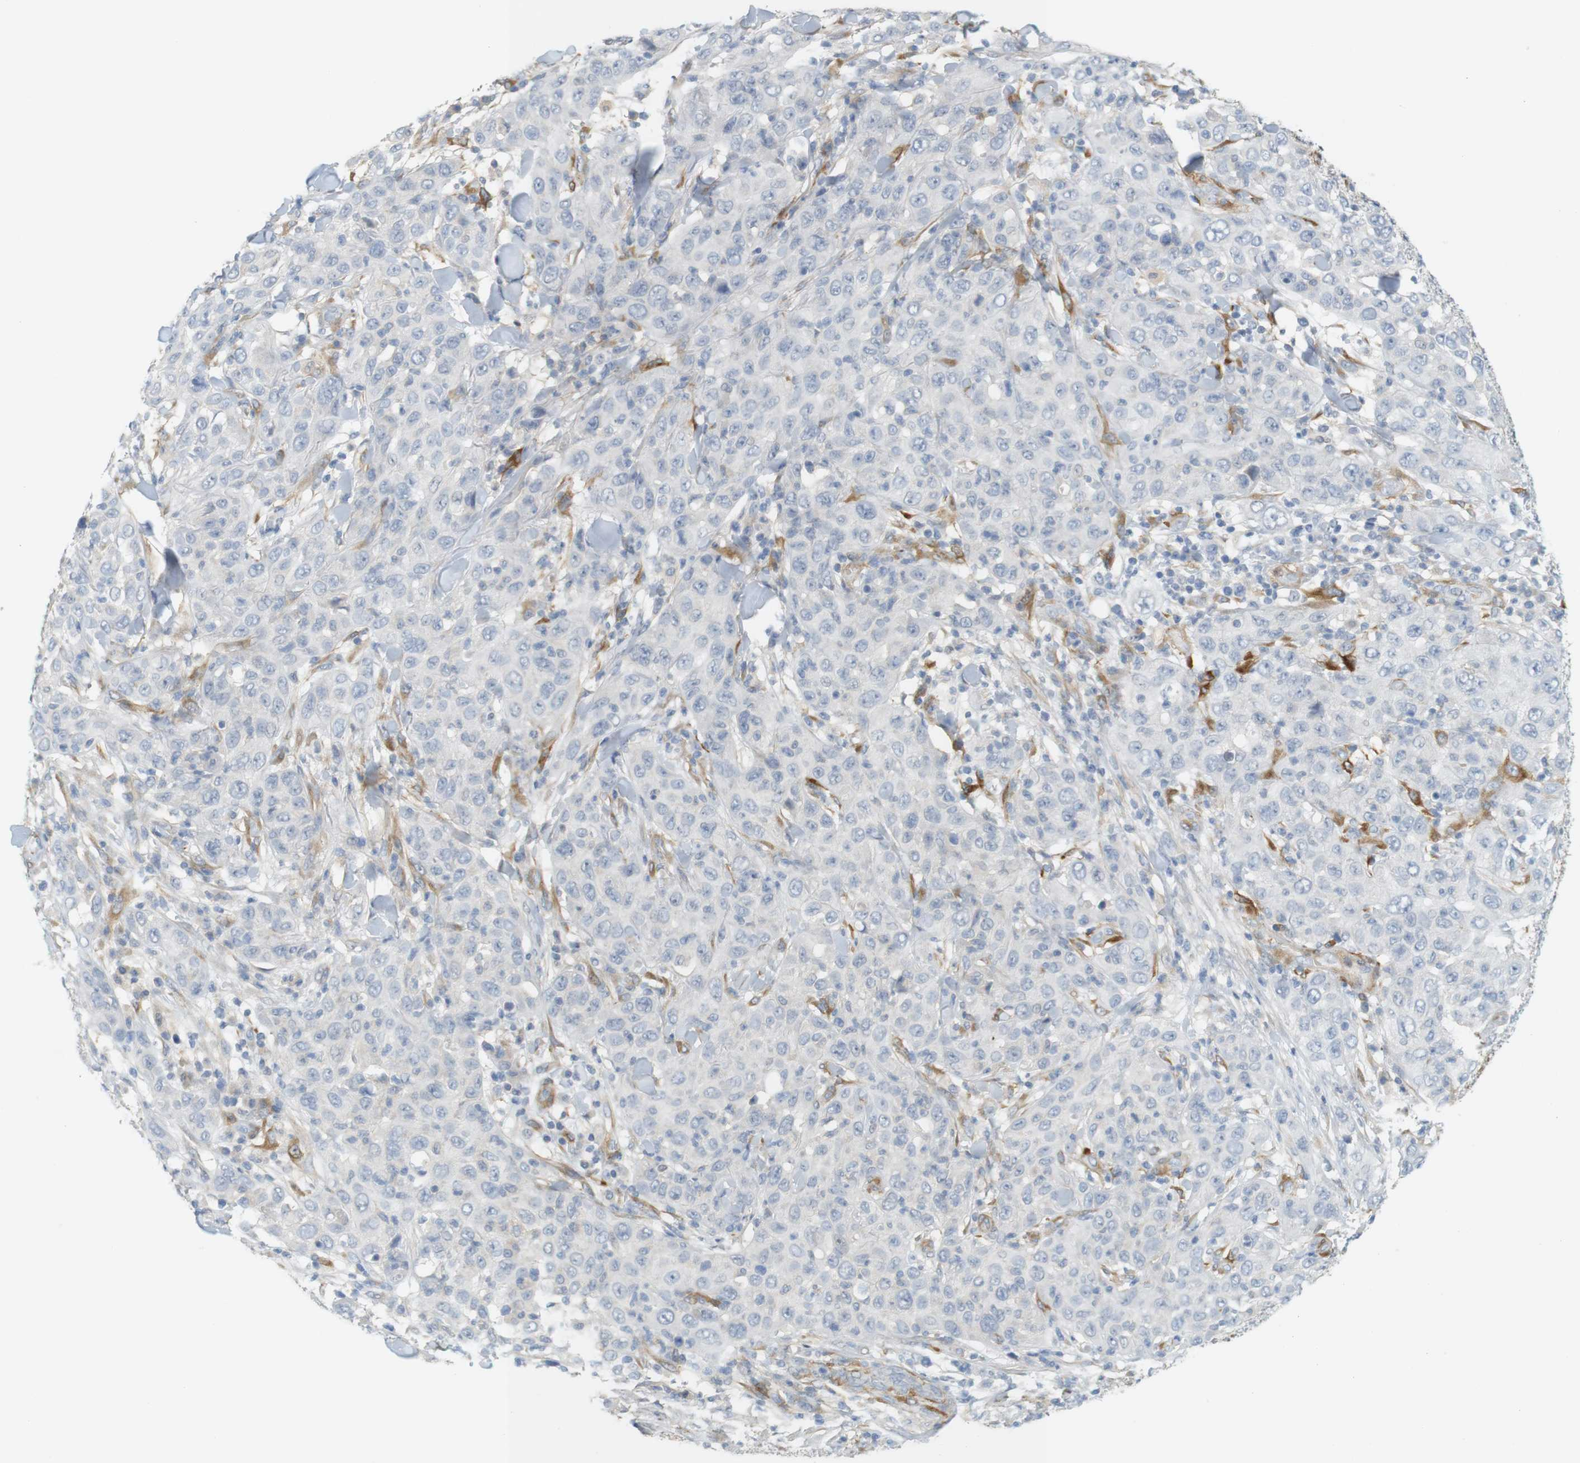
{"staining": {"intensity": "negative", "quantity": "none", "location": "none"}, "tissue": "skin cancer", "cell_type": "Tumor cells", "image_type": "cancer", "snomed": [{"axis": "morphology", "description": "Squamous cell carcinoma, NOS"}, {"axis": "topography", "description": "Skin"}], "caption": "DAB (3,3'-diaminobenzidine) immunohistochemical staining of human skin cancer demonstrates no significant positivity in tumor cells.", "gene": "PDE3A", "patient": {"sex": "female", "age": 88}}